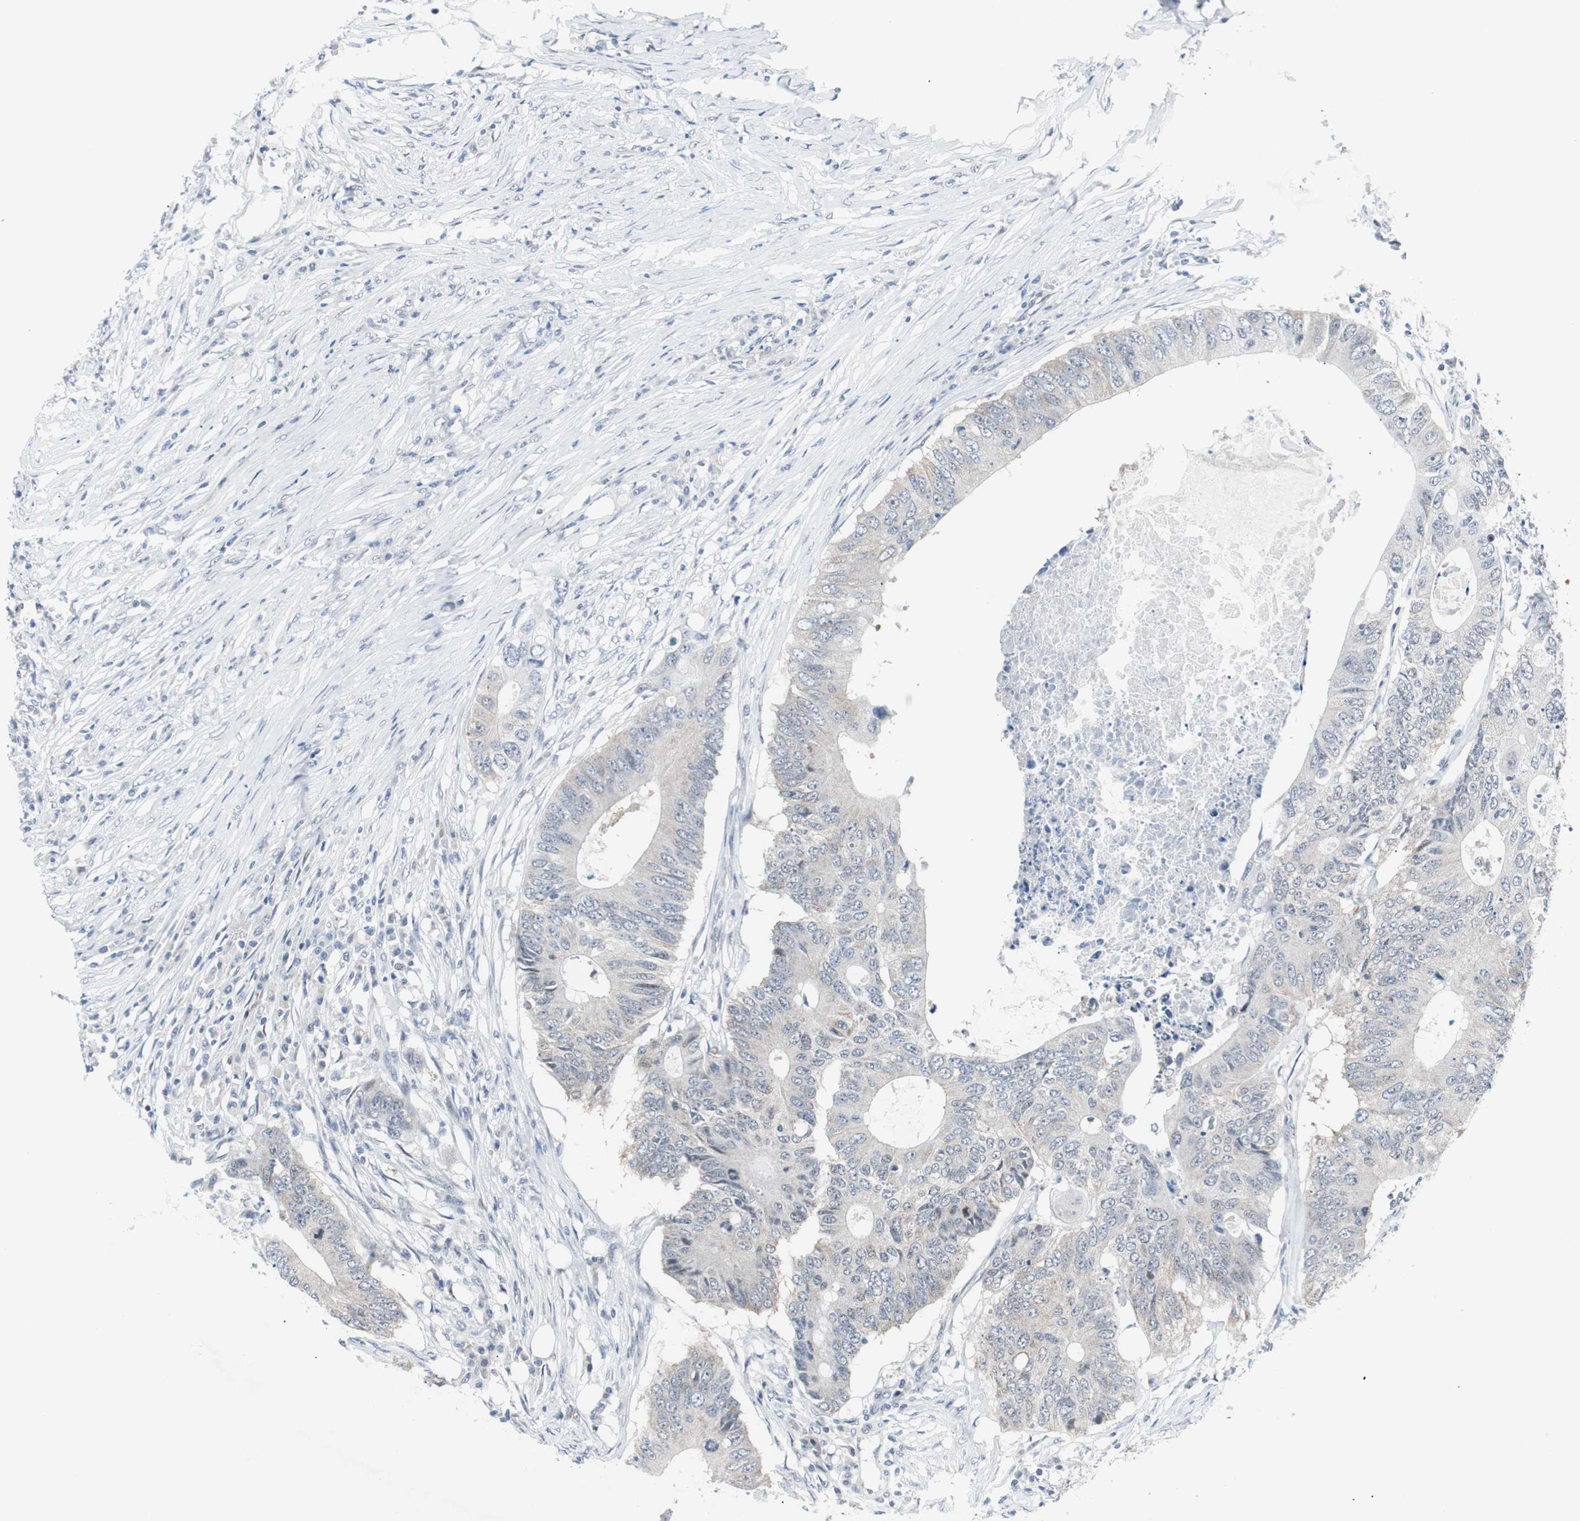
{"staining": {"intensity": "negative", "quantity": "none", "location": "none"}, "tissue": "colorectal cancer", "cell_type": "Tumor cells", "image_type": "cancer", "snomed": [{"axis": "morphology", "description": "Adenocarcinoma, NOS"}, {"axis": "topography", "description": "Colon"}], "caption": "This is a photomicrograph of immunohistochemistry (IHC) staining of colorectal adenocarcinoma, which shows no staining in tumor cells. (DAB immunohistochemistry visualized using brightfield microscopy, high magnification).", "gene": "MTA1", "patient": {"sex": "male", "age": 71}}